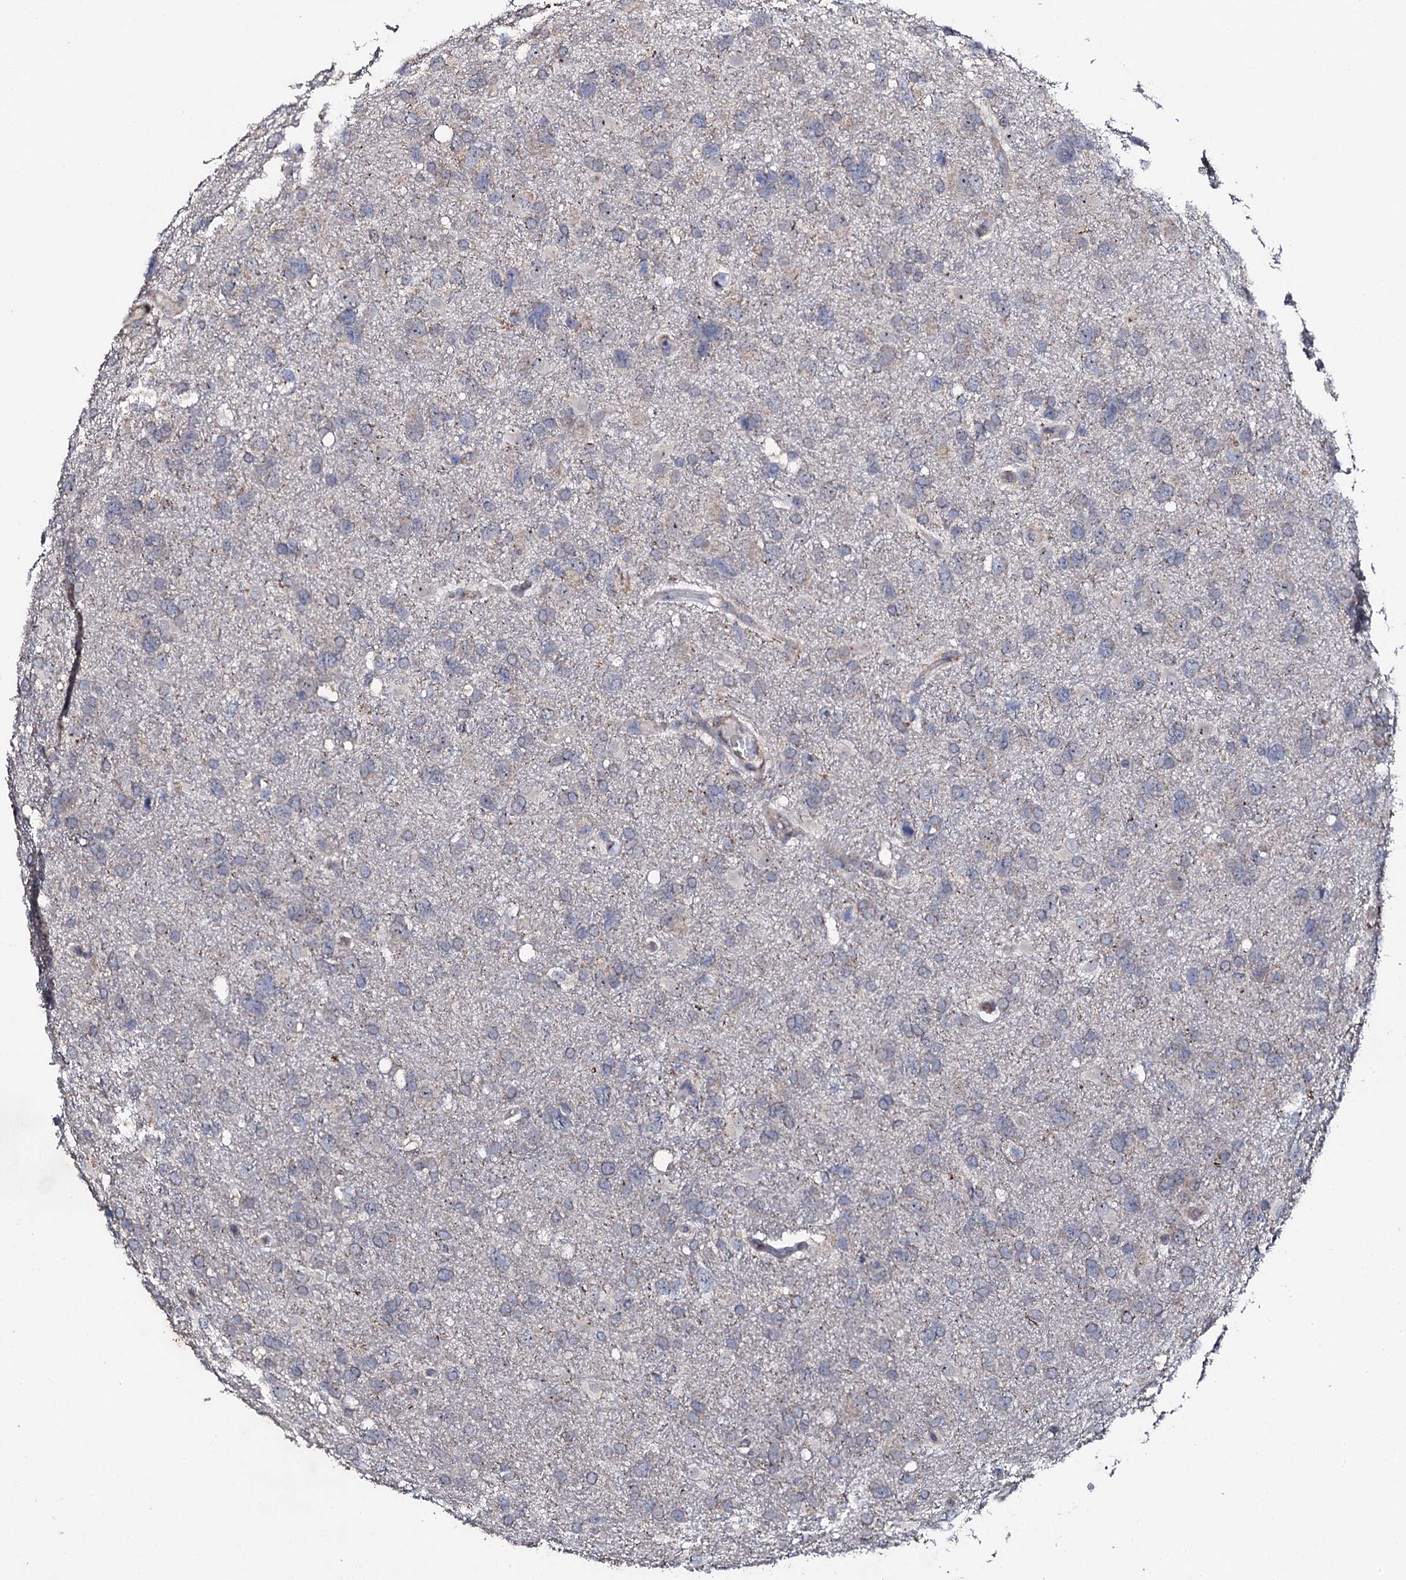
{"staining": {"intensity": "negative", "quantity": "none", "location": "none"}, "tissue": "glioma", "cell_type": "Tumor cells", "image_type": "cancer", "snomed": [{"axis": "morphology", "description": "Glioma, malignant, High grade"}, {"axis": "topography", "description": "Brain"}], "caption": "Human malignant high-grade glioma stained for a protein using immunohistochemistry (IHC) demonstrates no staining in tumor cells.", "gene": "GTPBP4", "patient": {"sex": "male", "age": 61}}